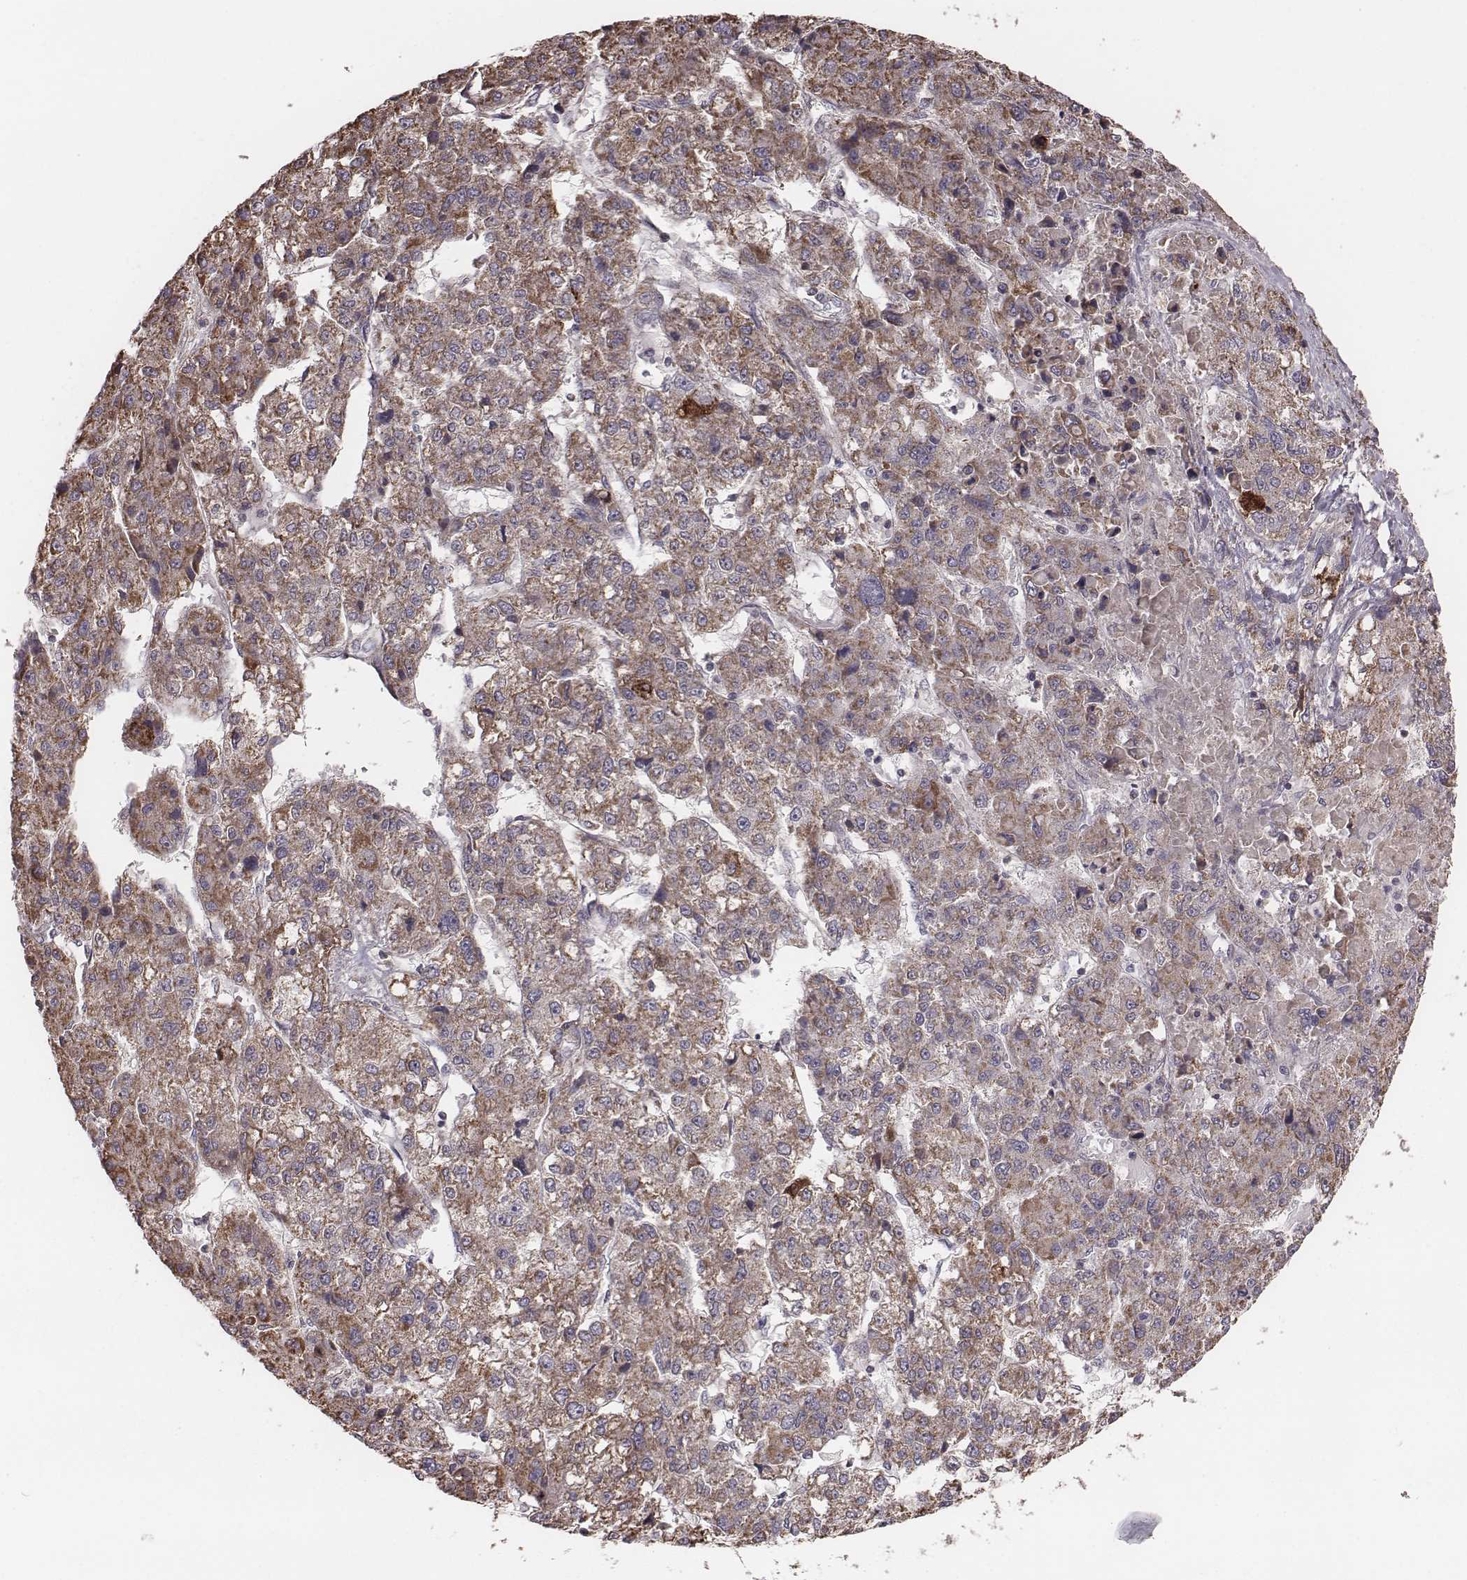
{"staining": {"intensity": "strong", "quantity": ">75%", "location": "cytoplasmic/membranous"}, "tissue": "liver cancer", "cell_type": "Tumor cells", "image_type": "cancer", "snomed": [{"axis": "morphology", "description": "Carcinoma, Hepatocellular, NOS"}, {"axis": "topography", "description": "Liver"}], "caption": "High-magnification brightfield microscopy of liver cancer stained with DAB (3,3'-diaminobenzidine) (brown) and counterstained with hematoxylin (blue). tumor cells exhibit strong cytoplasmic/membranous positivity is appreciated in approximately>75% of cells.", "gene": "PDCD2L", "patient": {"sex": "male", "age": 56}}